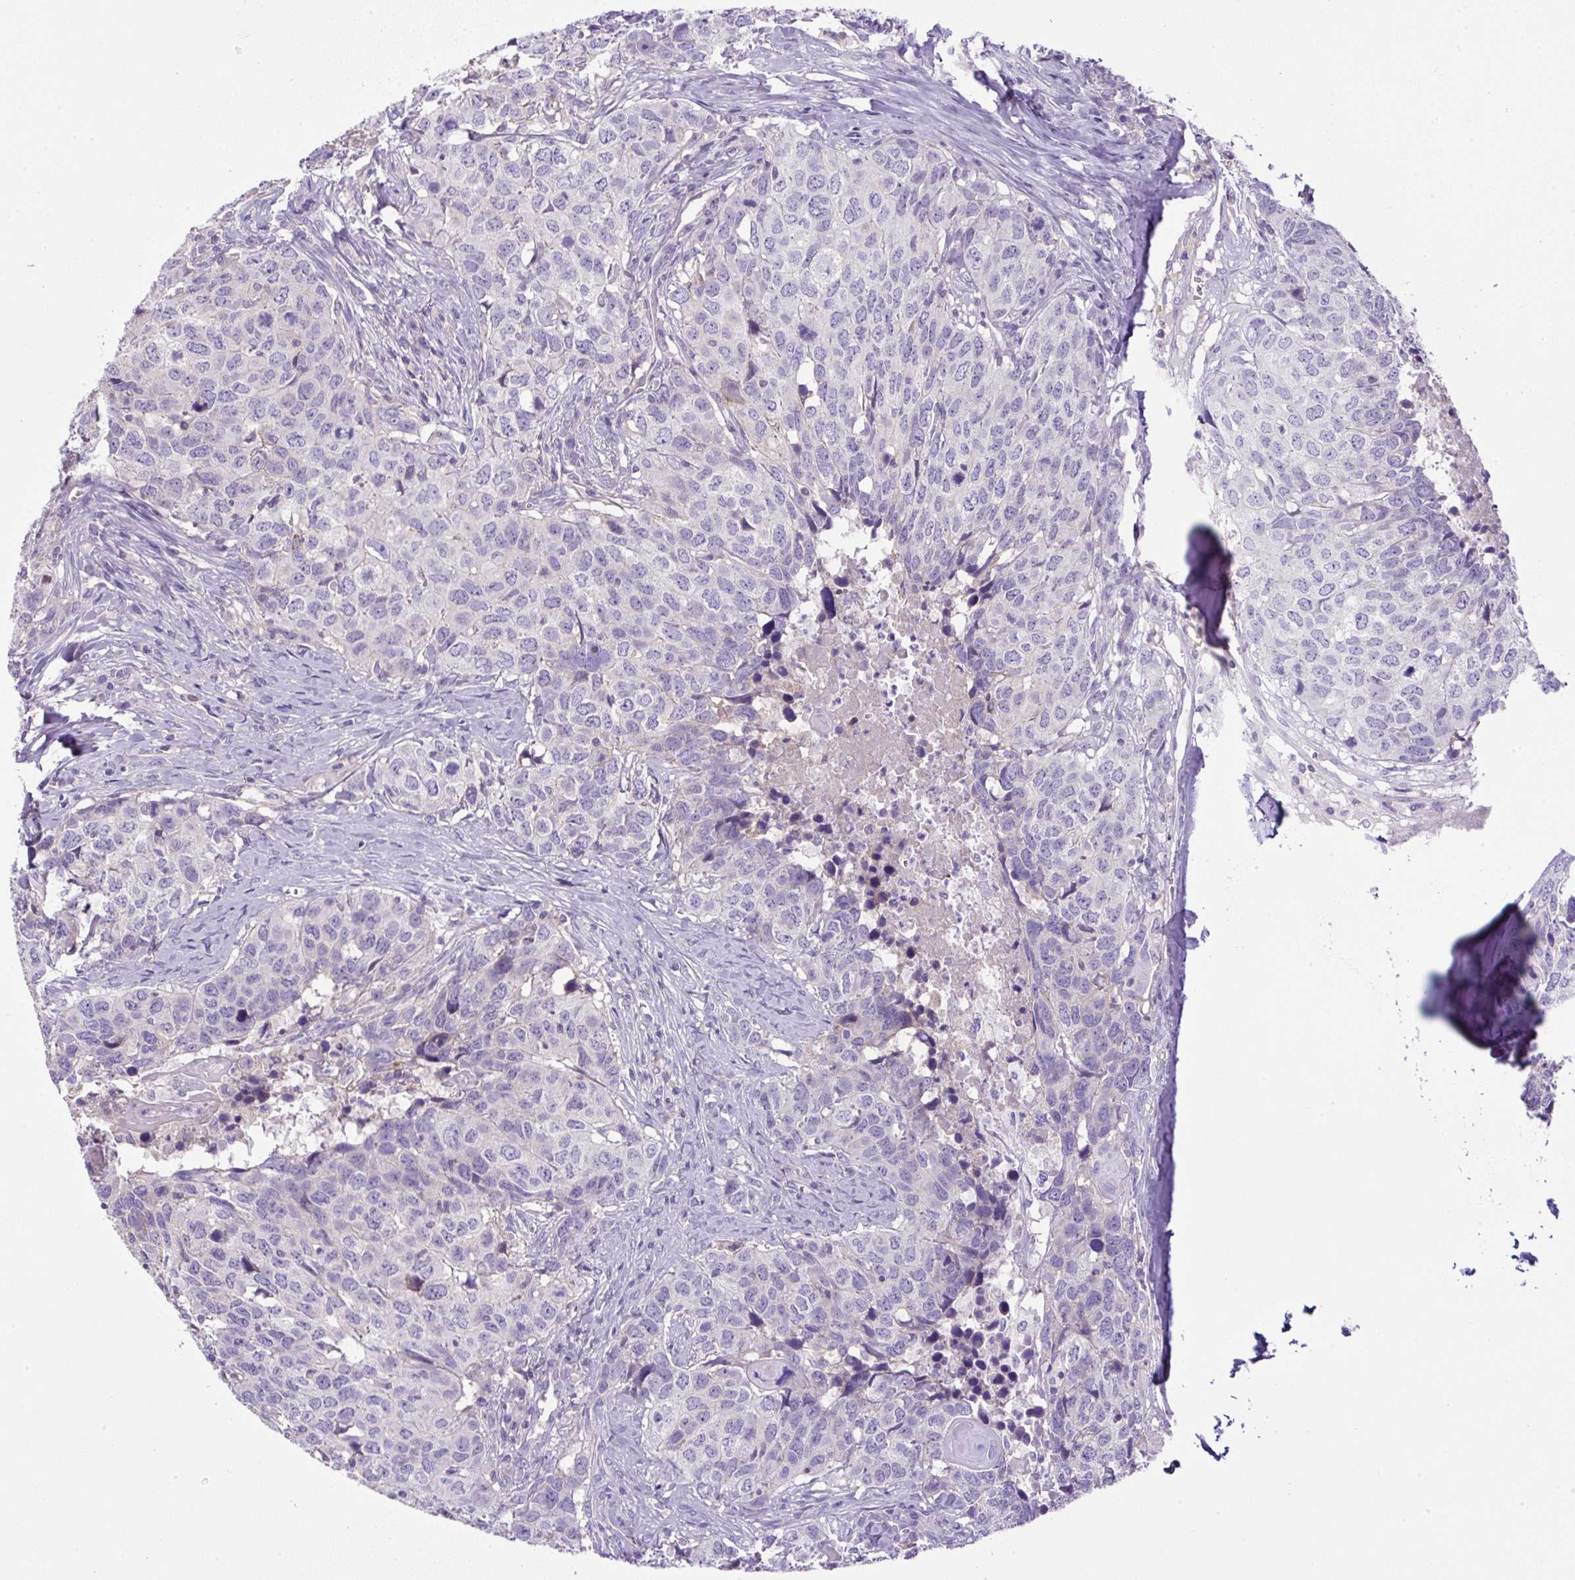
{"staining": {"intensity": "negative", "quantity": "none", "location": "none"}, "tissue": "head and neck cancer", "cell_type": "Tumor cells", "image_type": "cancer", "snomed": [{"axis": "morphology", "description": "Normal tissue, NOS"}, {"axis": "morphology", "description": "Squamous cell carcinoma, NOS"}, {"axis": "topography", "description": "Skeletal muscle"}, {"axis": "topography", "description": "Vascular tissue"}, {"axis": "topography", "description": "Peripheral nerve tissue"}, {"axis": "topography", "description": "Head-Neck"}], "caption": "An IHC histopathology image of head and neck squamous cell carcinoma is shown. There is no staining in tumor cells of head and neck squamous cell carcinoma.", "gene": "NPTN", "patient": {"sex": "male", "age": 66}}